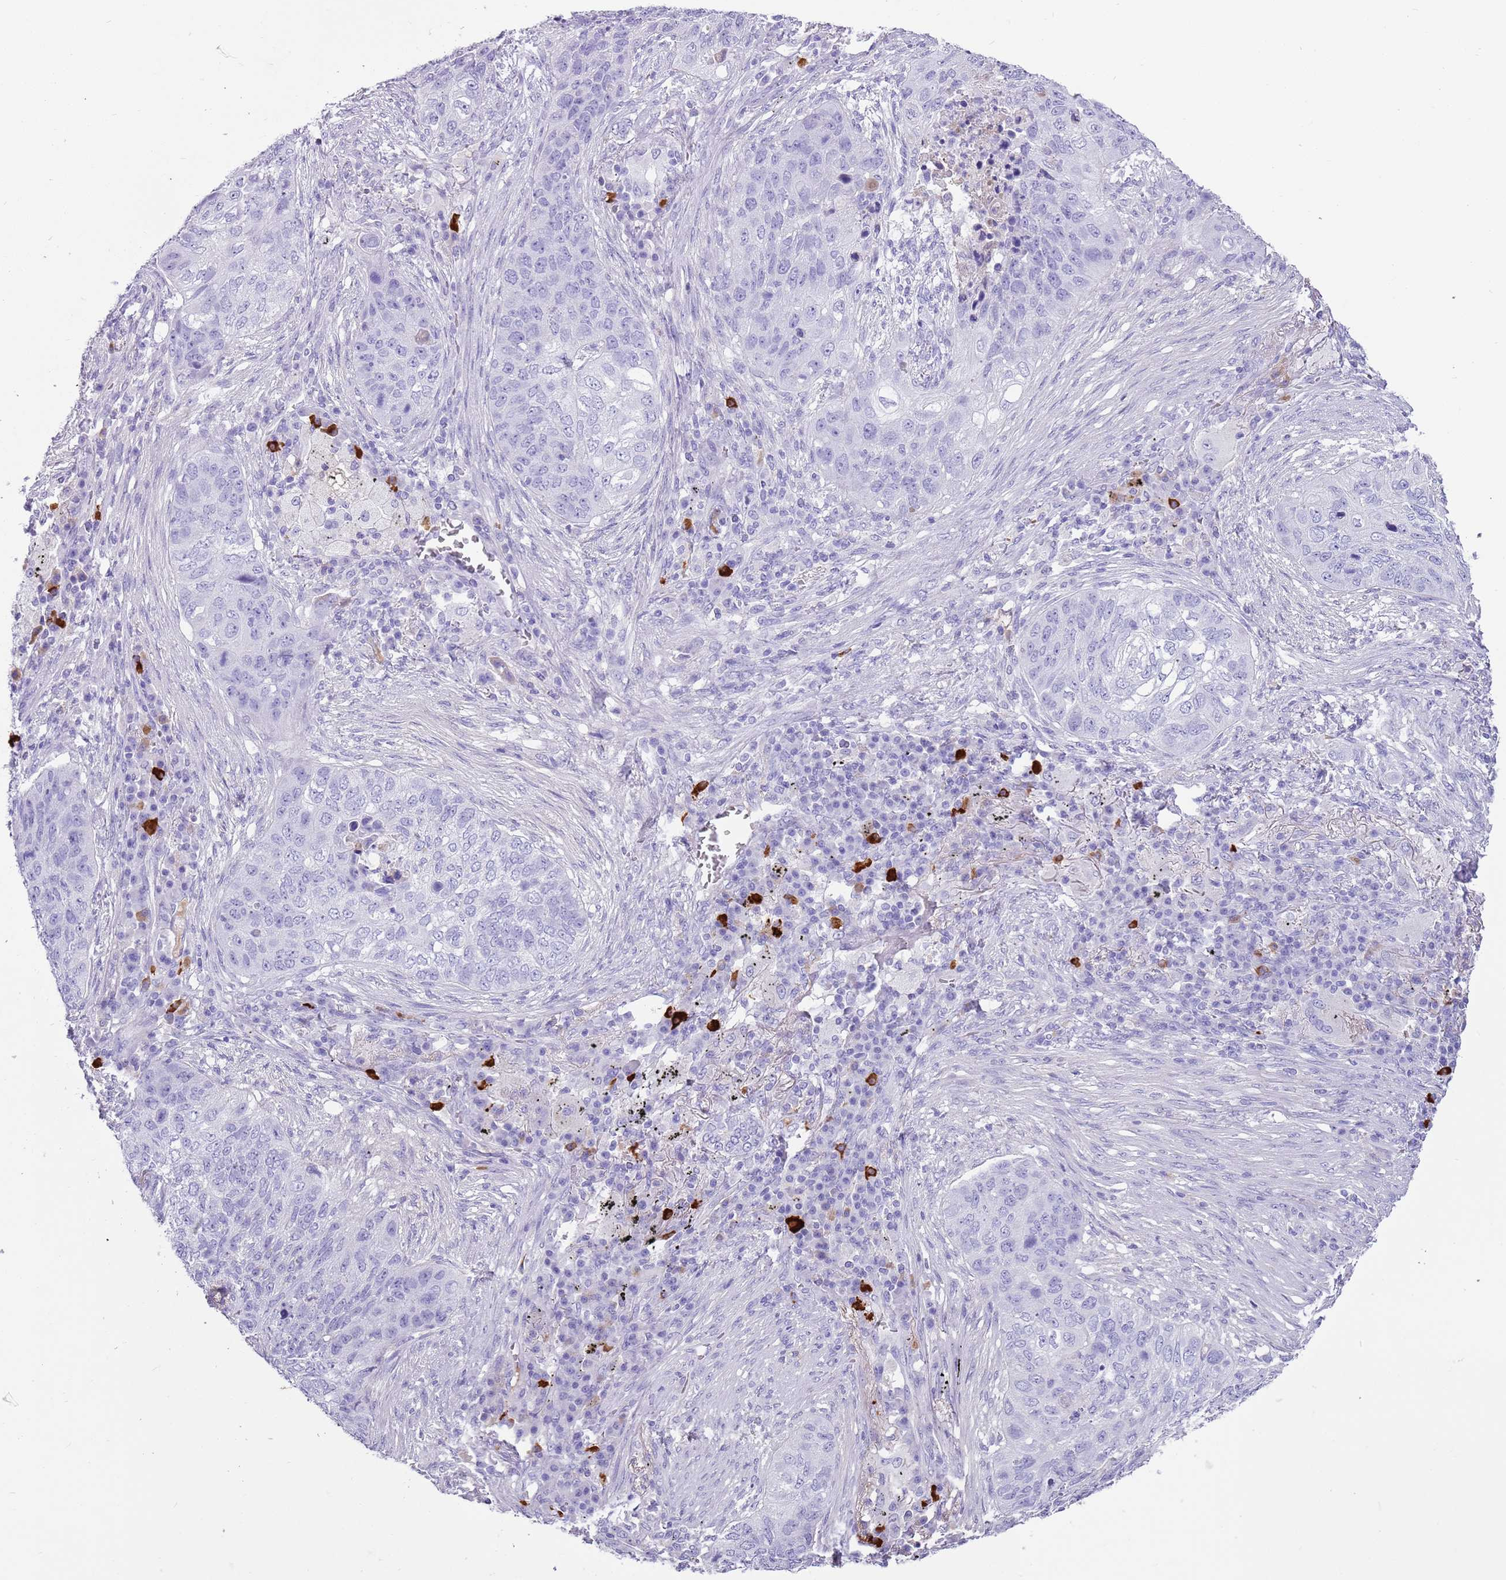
{"staining": {"intensity": "negative", "quantity": "none", "location": "none"}, "tissue": "lung cancer", "cell_type": "Tumor cells", "image_type": "cancer", "snomed": [{"axis": "morphology", "description": "Squamous cell carcinoma, NOS"}, {"axis": "topography", "description": "Lung"}], "caption": "Immunohistochemistry of human lung cancer exhibits no staining in tumor cells.", "gene": "IGKV3D-11", "patient": {"sex": "female", "age": 63}}